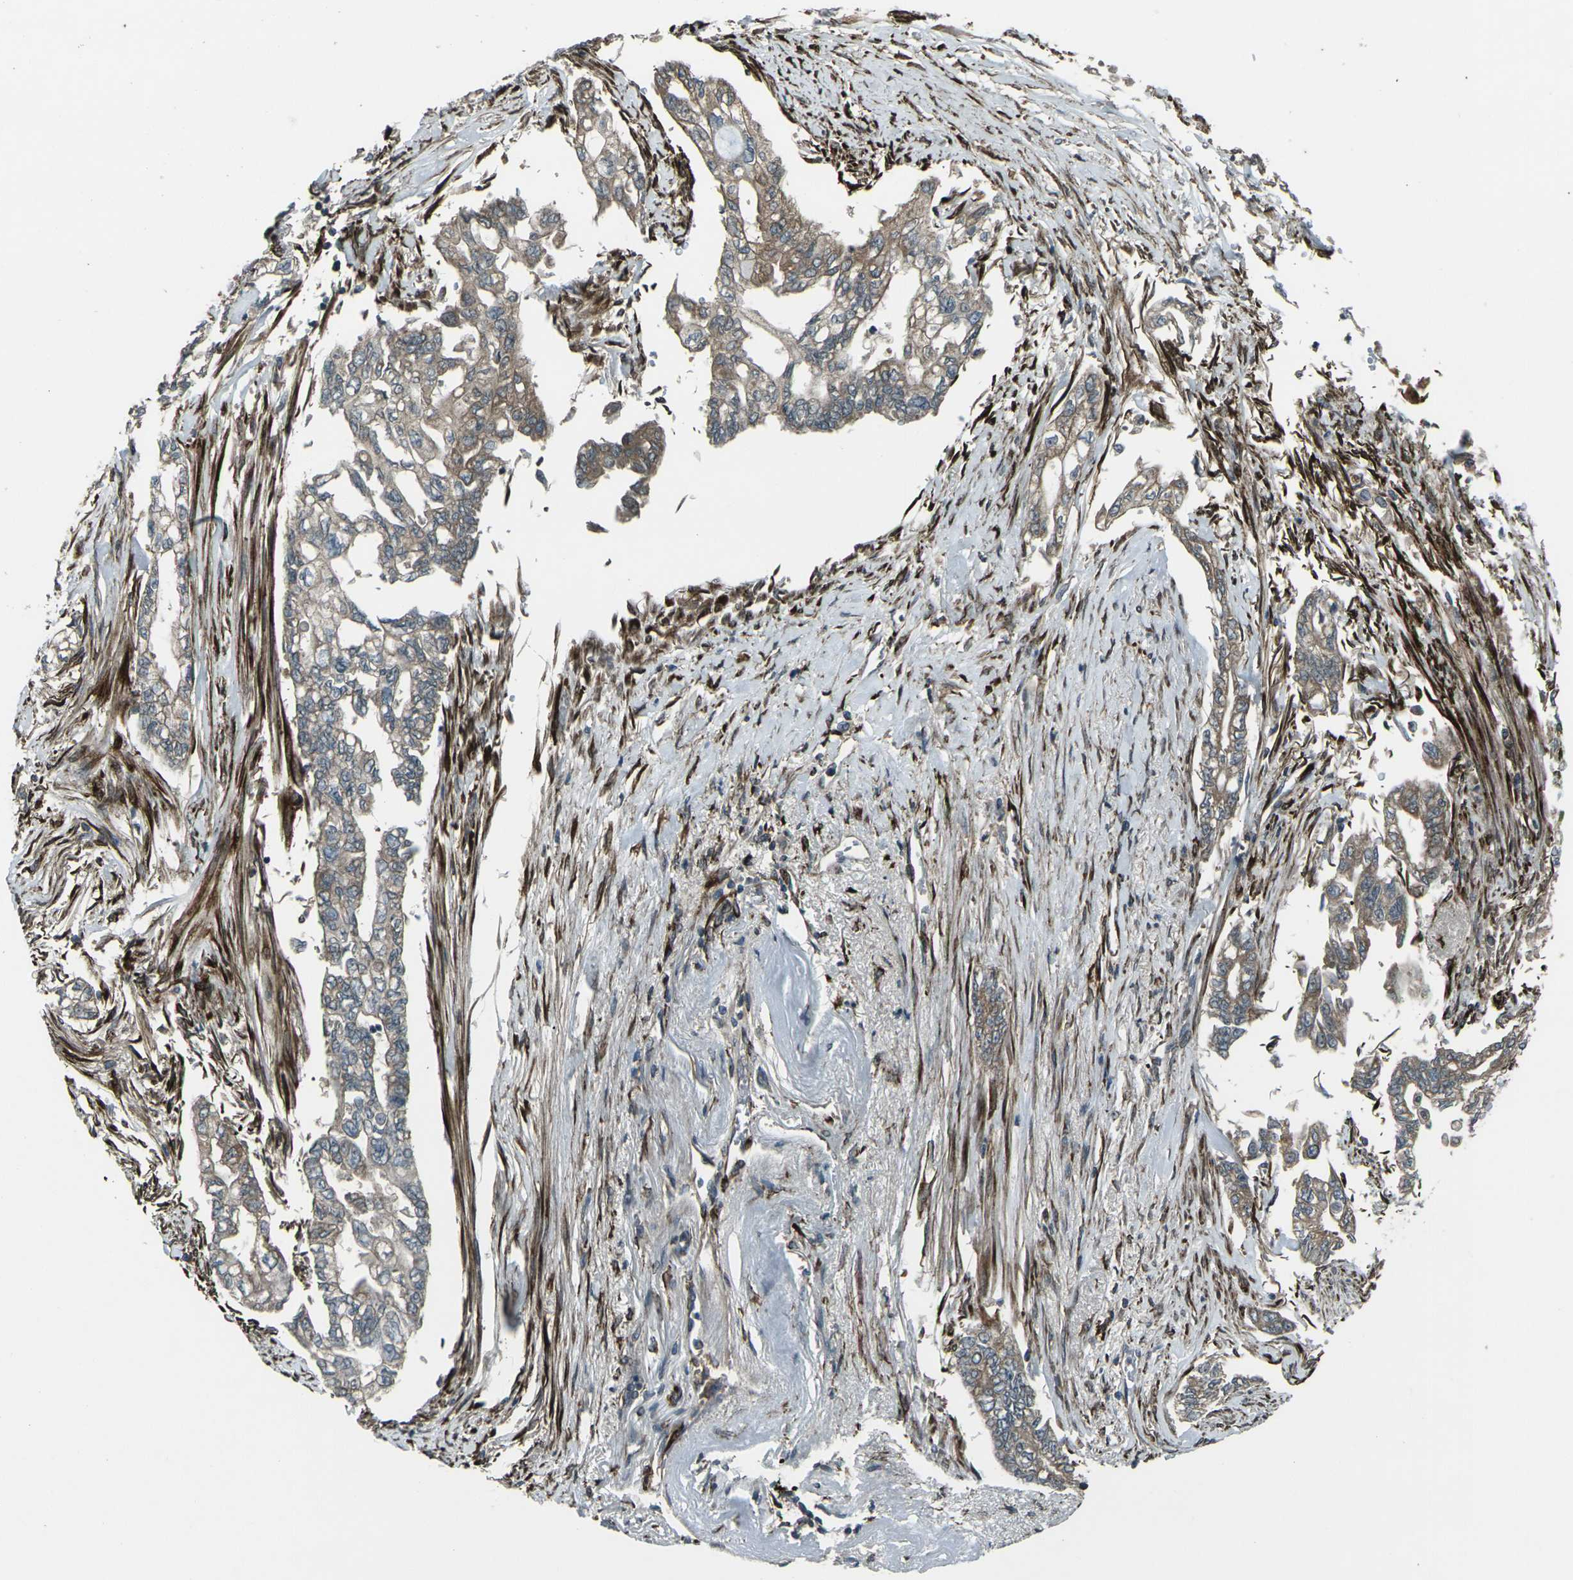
{"staining": {"intensity": "moderate", "quantity": ">75%", "location": "cytoplasmic/membranous"}, "tissue": "pancreatic cancer", "cell_type": "Tumor cells", "image_type": "cancer", "snomed": [{"axis": "morphology", "description": "Normal tissue, NOS"}, {"axis": "topography", "description": "Pancreas"}], "caption": "There is medium levels of moderate cytoplasmic/membranous expression in tumor cells of pancreatic cancer, as demonstrated by immunohistochemical staining (brown color).", "gene": "LSMEM1", "patient": {"sex": "male", "age": 42}}